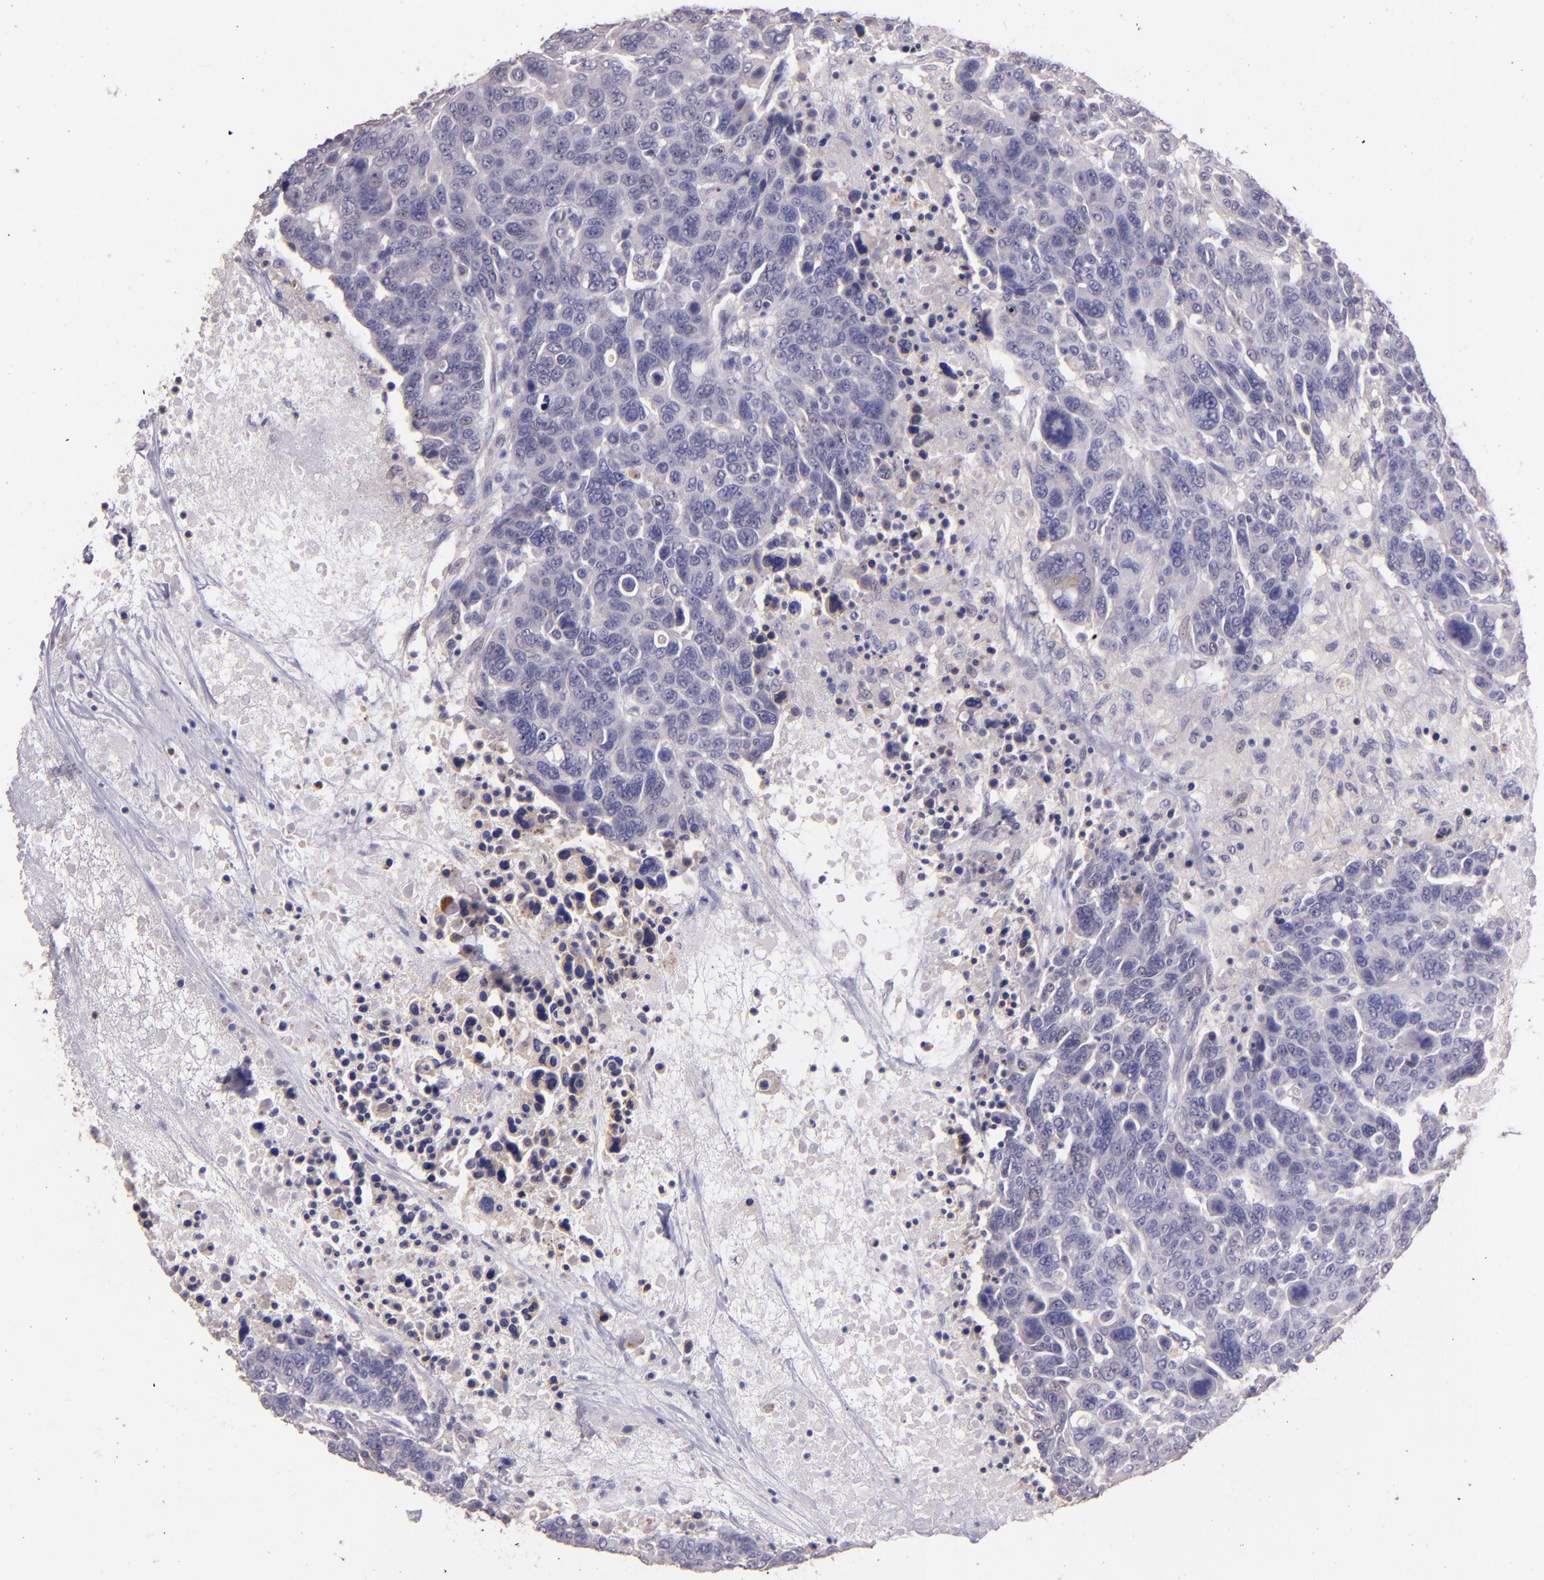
{"staining": {"intensity": "weak", "quantity": "<25%", "location": "cytoplasmic/membranous"}, "tissue": "breast cancer", "cell_type": "Tumor cells", "image_type": "cancer", "snomed": [{"axis": "morphology", "description": "Duct carcinoma"}, {"axis": "topography", "description": "Breast"}], "caption": "There is no significant expression in tumor cells of intraductal carcinoma (breast). The staining was performed using DAB to visualize the protein expression in brown, while the nuclei were stained in blue with hematoxylin (Magnification: 20x).", "gene": "PAPPA", "patient": {"sex": "female", "age": 37}}